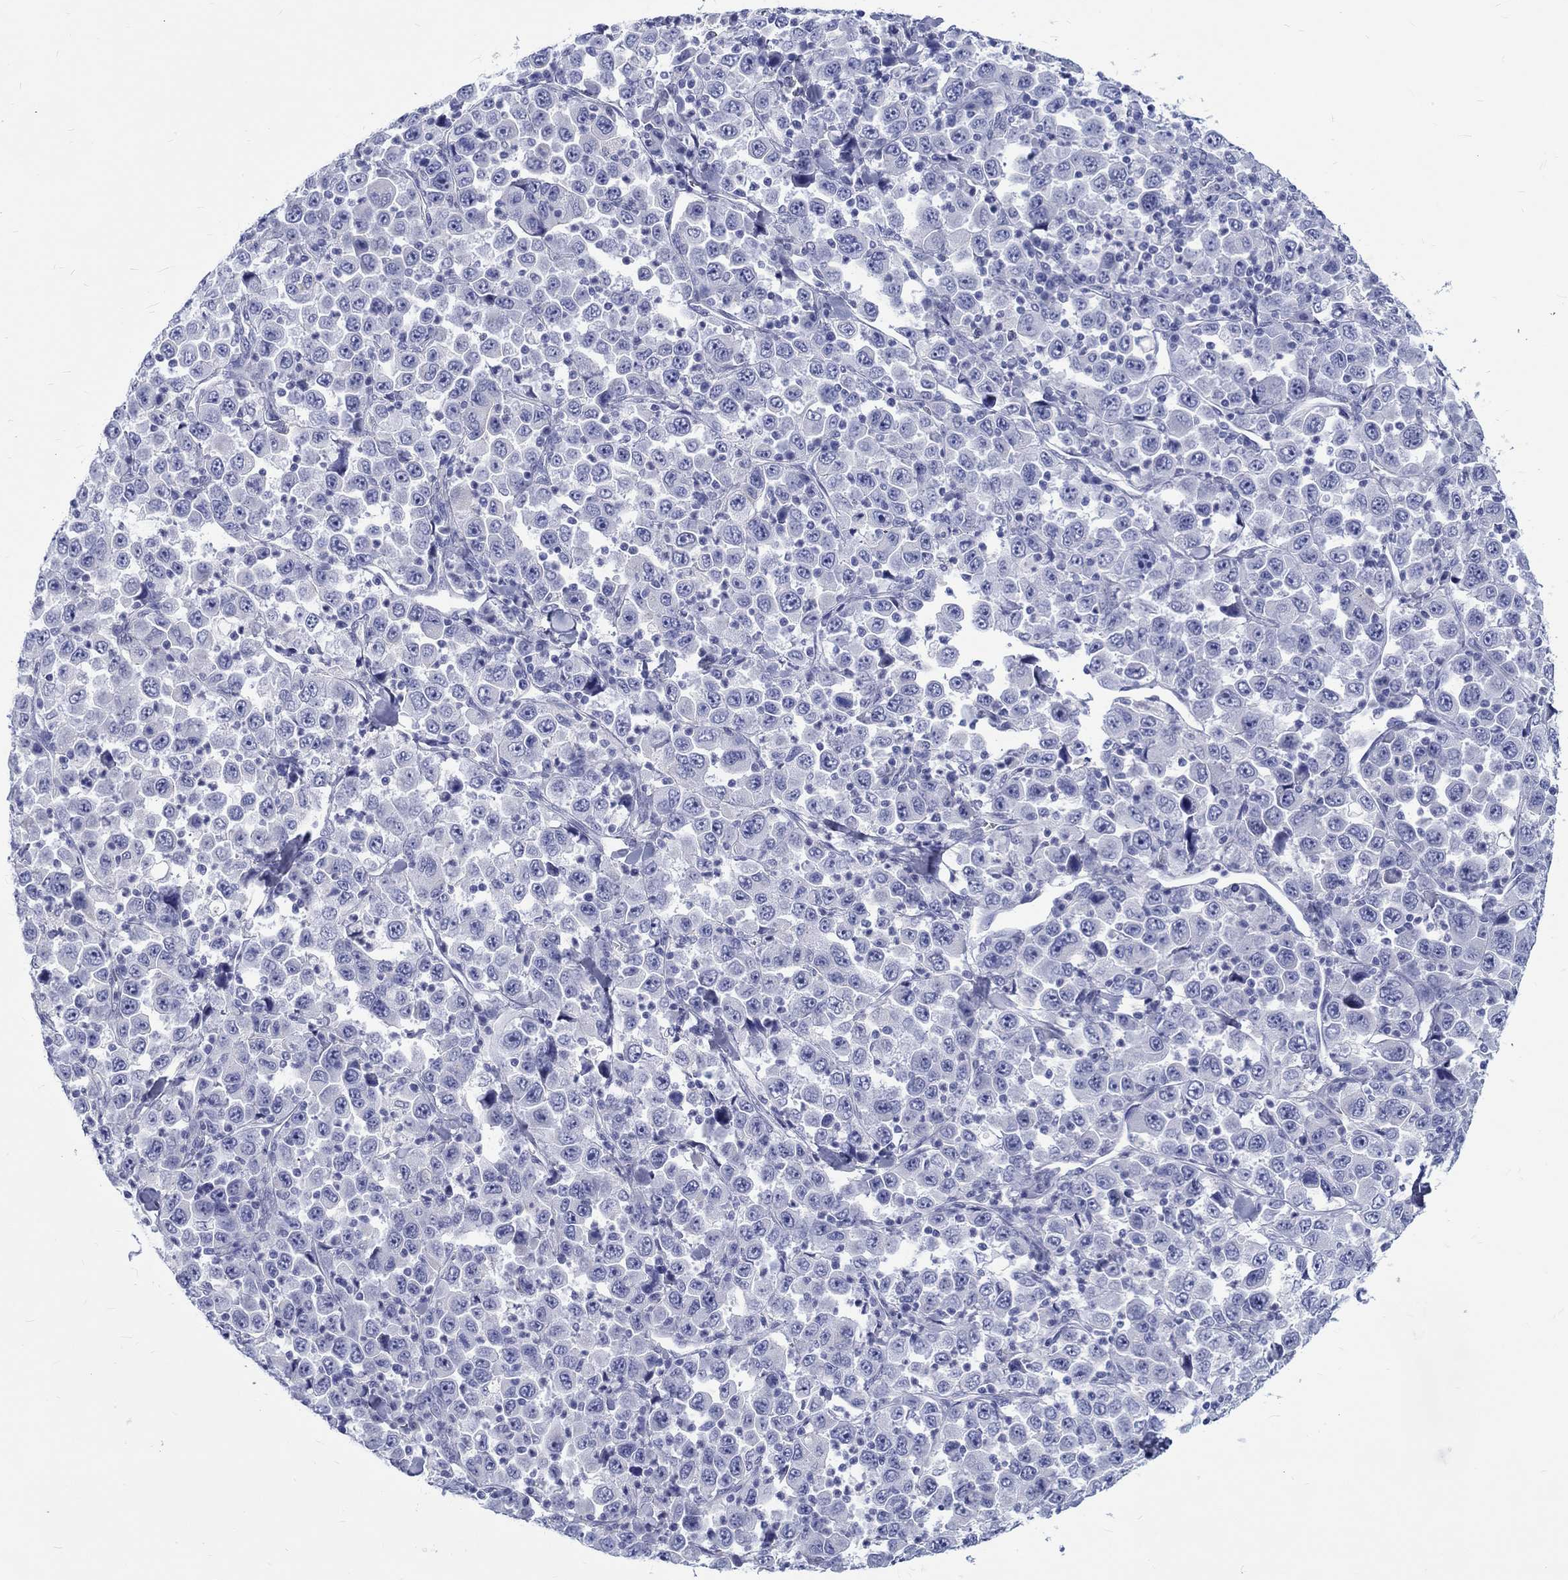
{"staining": {"intensity": "negative", "quantity": "none", "location": "none"}, "tissue": "stomach cancer", "cell_type": "Tumor cells", "image_type": "cancer", "snomed": [{"axis": "morphology", "description": "Normal tissue, NOS"}, {"axis": "morphology", "description": "Adenocarcinoma, NOS"}, {"axis": "topography", "description": "Stomach, upper"}, {"axis": "topography", "description": "Stomach"}], "caption": "DAB (3,3'-diaminobenzidine) immunohistochemical staining of human stomach cancer shows no significant positivity in tumor cells.", "gene": "SH2D7", "patient": {"sex": "male", "age": 59}}